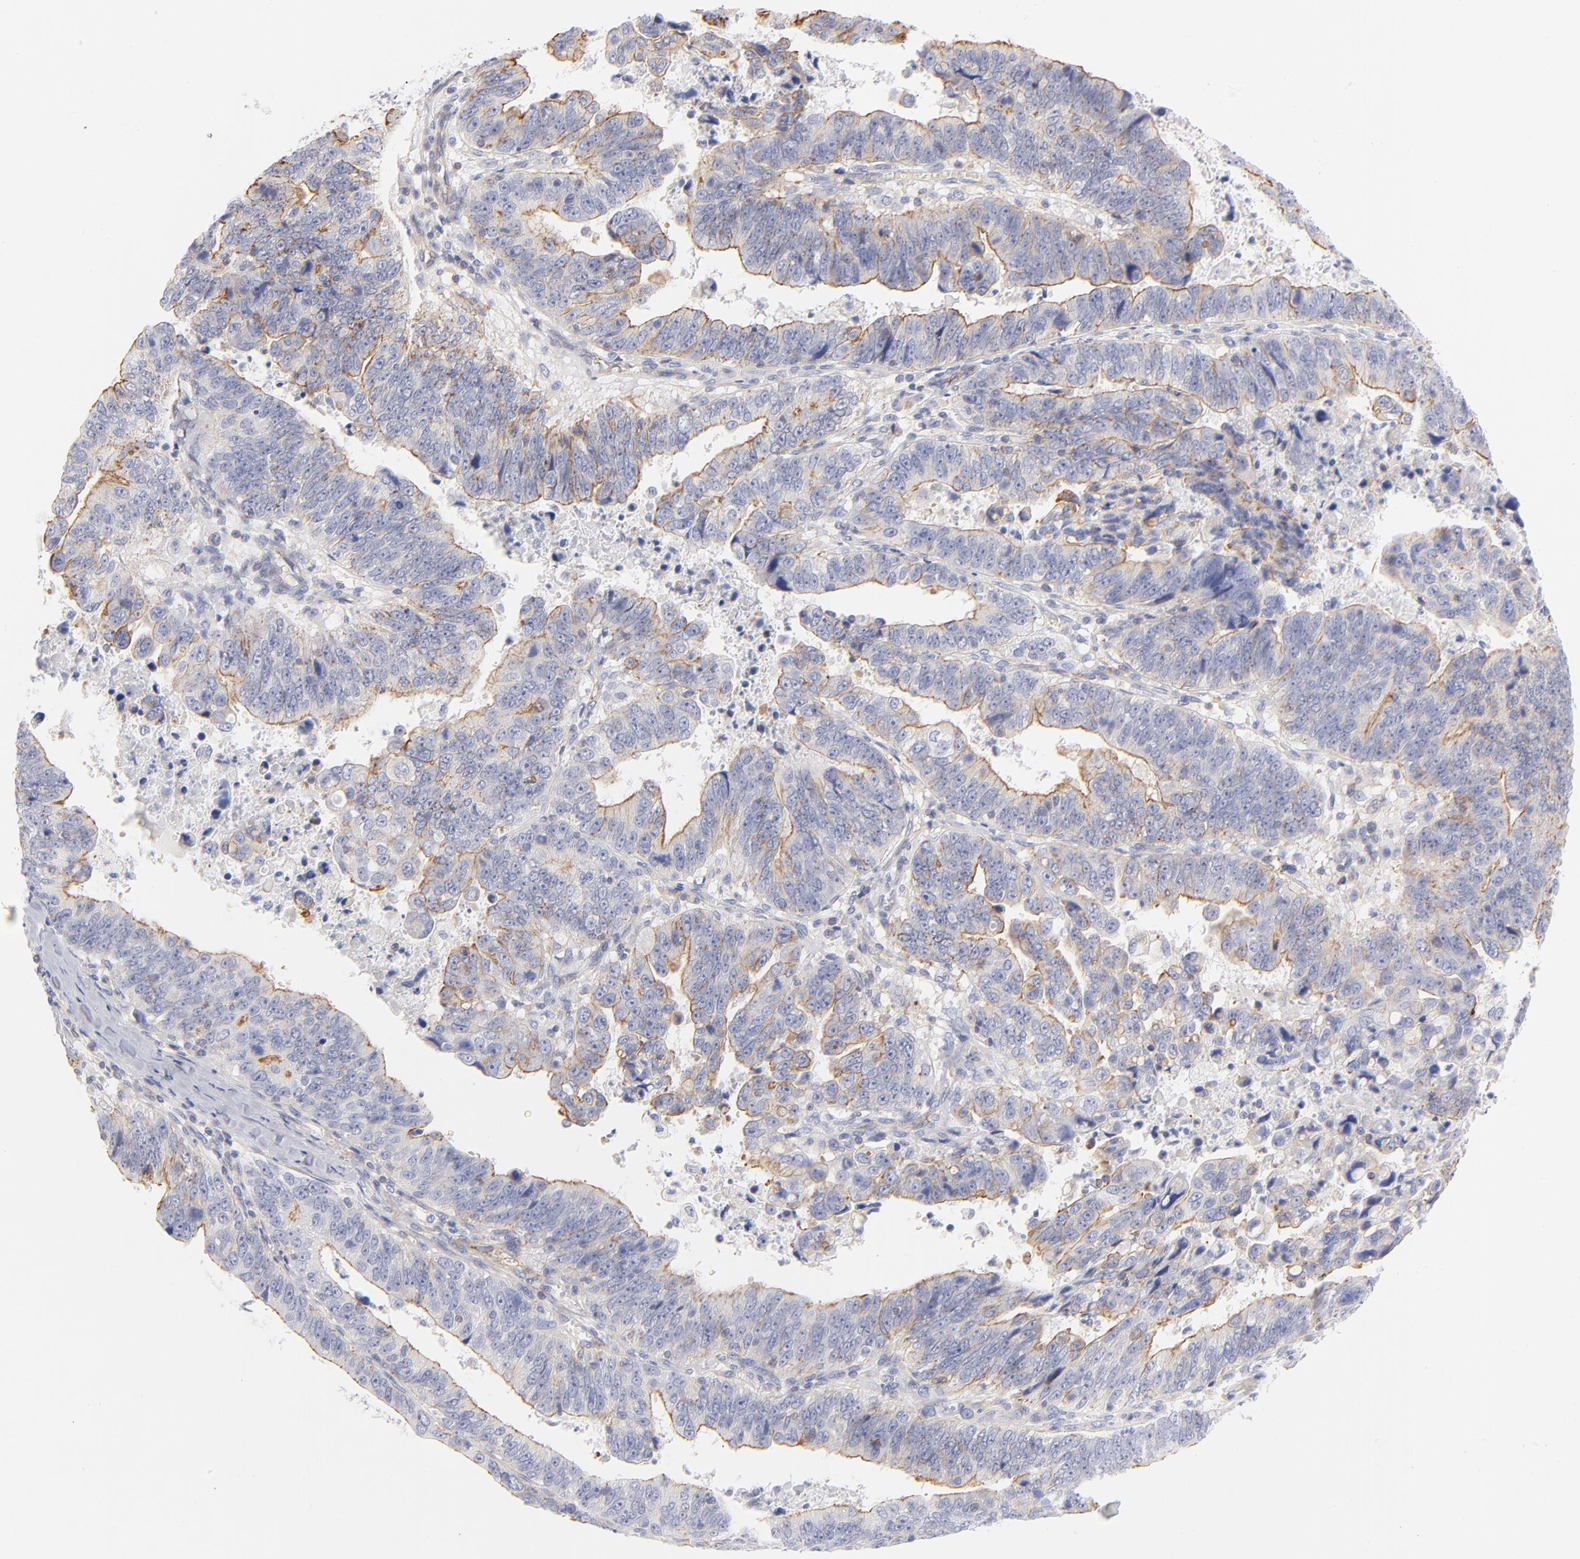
{"staining": {"intensity": "moderate", "quantity": "25%-75%", "location": "cytoplasmic/membranous"}, "tissue": "stomach cancer", "cell_type": "Tumor cells", "image_type": "cancer", "snomed": [{"axis": "morphology", "description": "Adenocarcinoma, NOS"}, {"axis": "topography", "description": "Stomach, upper"}], "caption": "IHC of human stomach cancer exhibits medium levels of moderate cytoplasmic/membranous expression in about 25%-75% of tumor cells.", "gene": "ACTA2", "patient": {"sex": "female", "age": 50}}